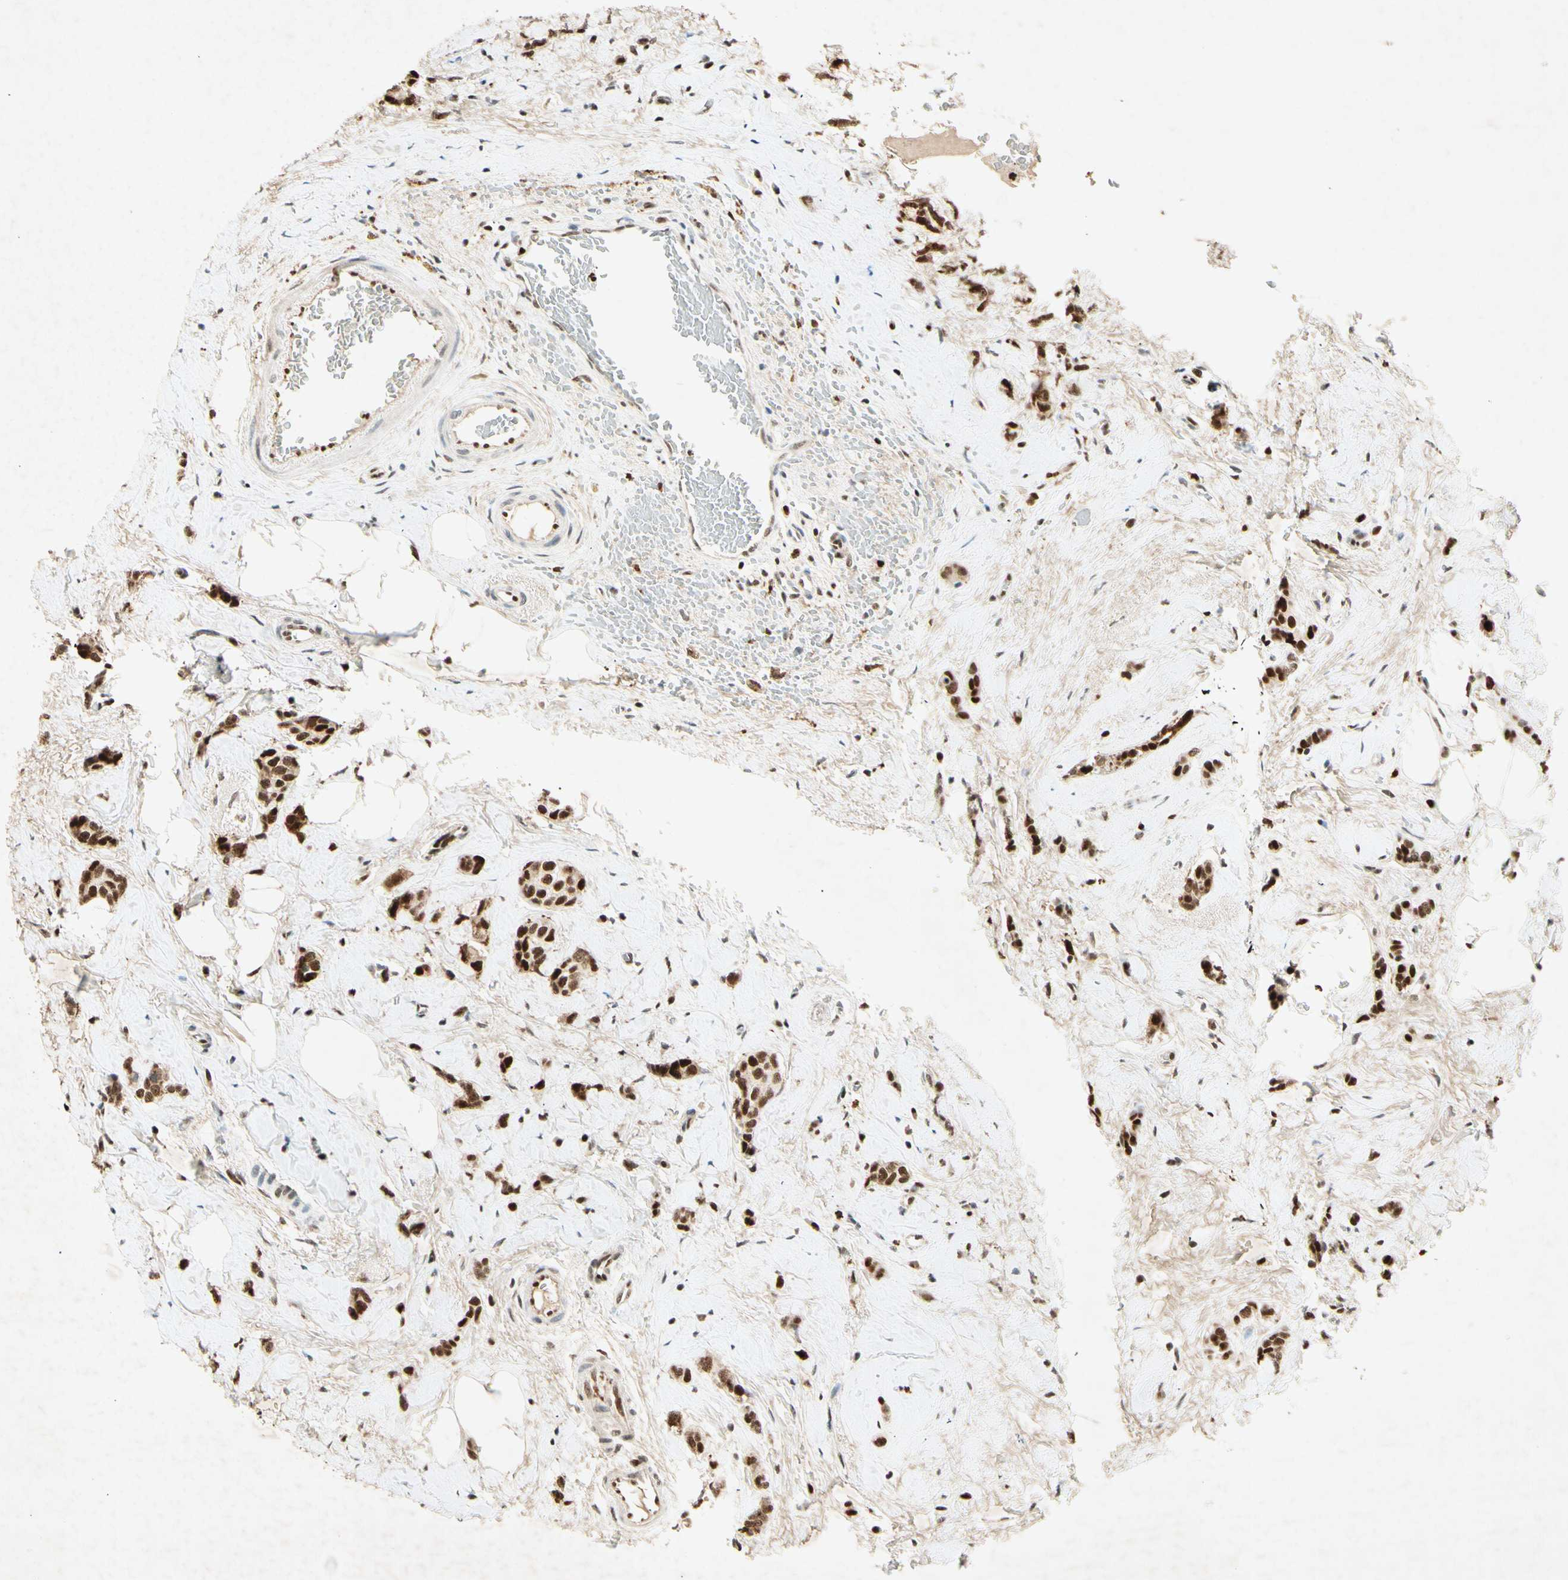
{"staining": {"intensity": "strong", "quantity": ">75%", "location": "nuclear"}, "tissue": "breast cancer", "cell_type": "Tumor cells", "image_type": "cancer", "snomed": [{"axis": "morphology", "description": "Lobular carcinoma"}, {"axis": "topography", "description": "Breast"}], "caption": "Lobular carcinoma (breast) was stained to show a protein in brown. There is high levels of strong nuclear expression in about >75% of tumor cells.", "gene": "RNF43", "patient": {"sex": "female", "age": 60}}